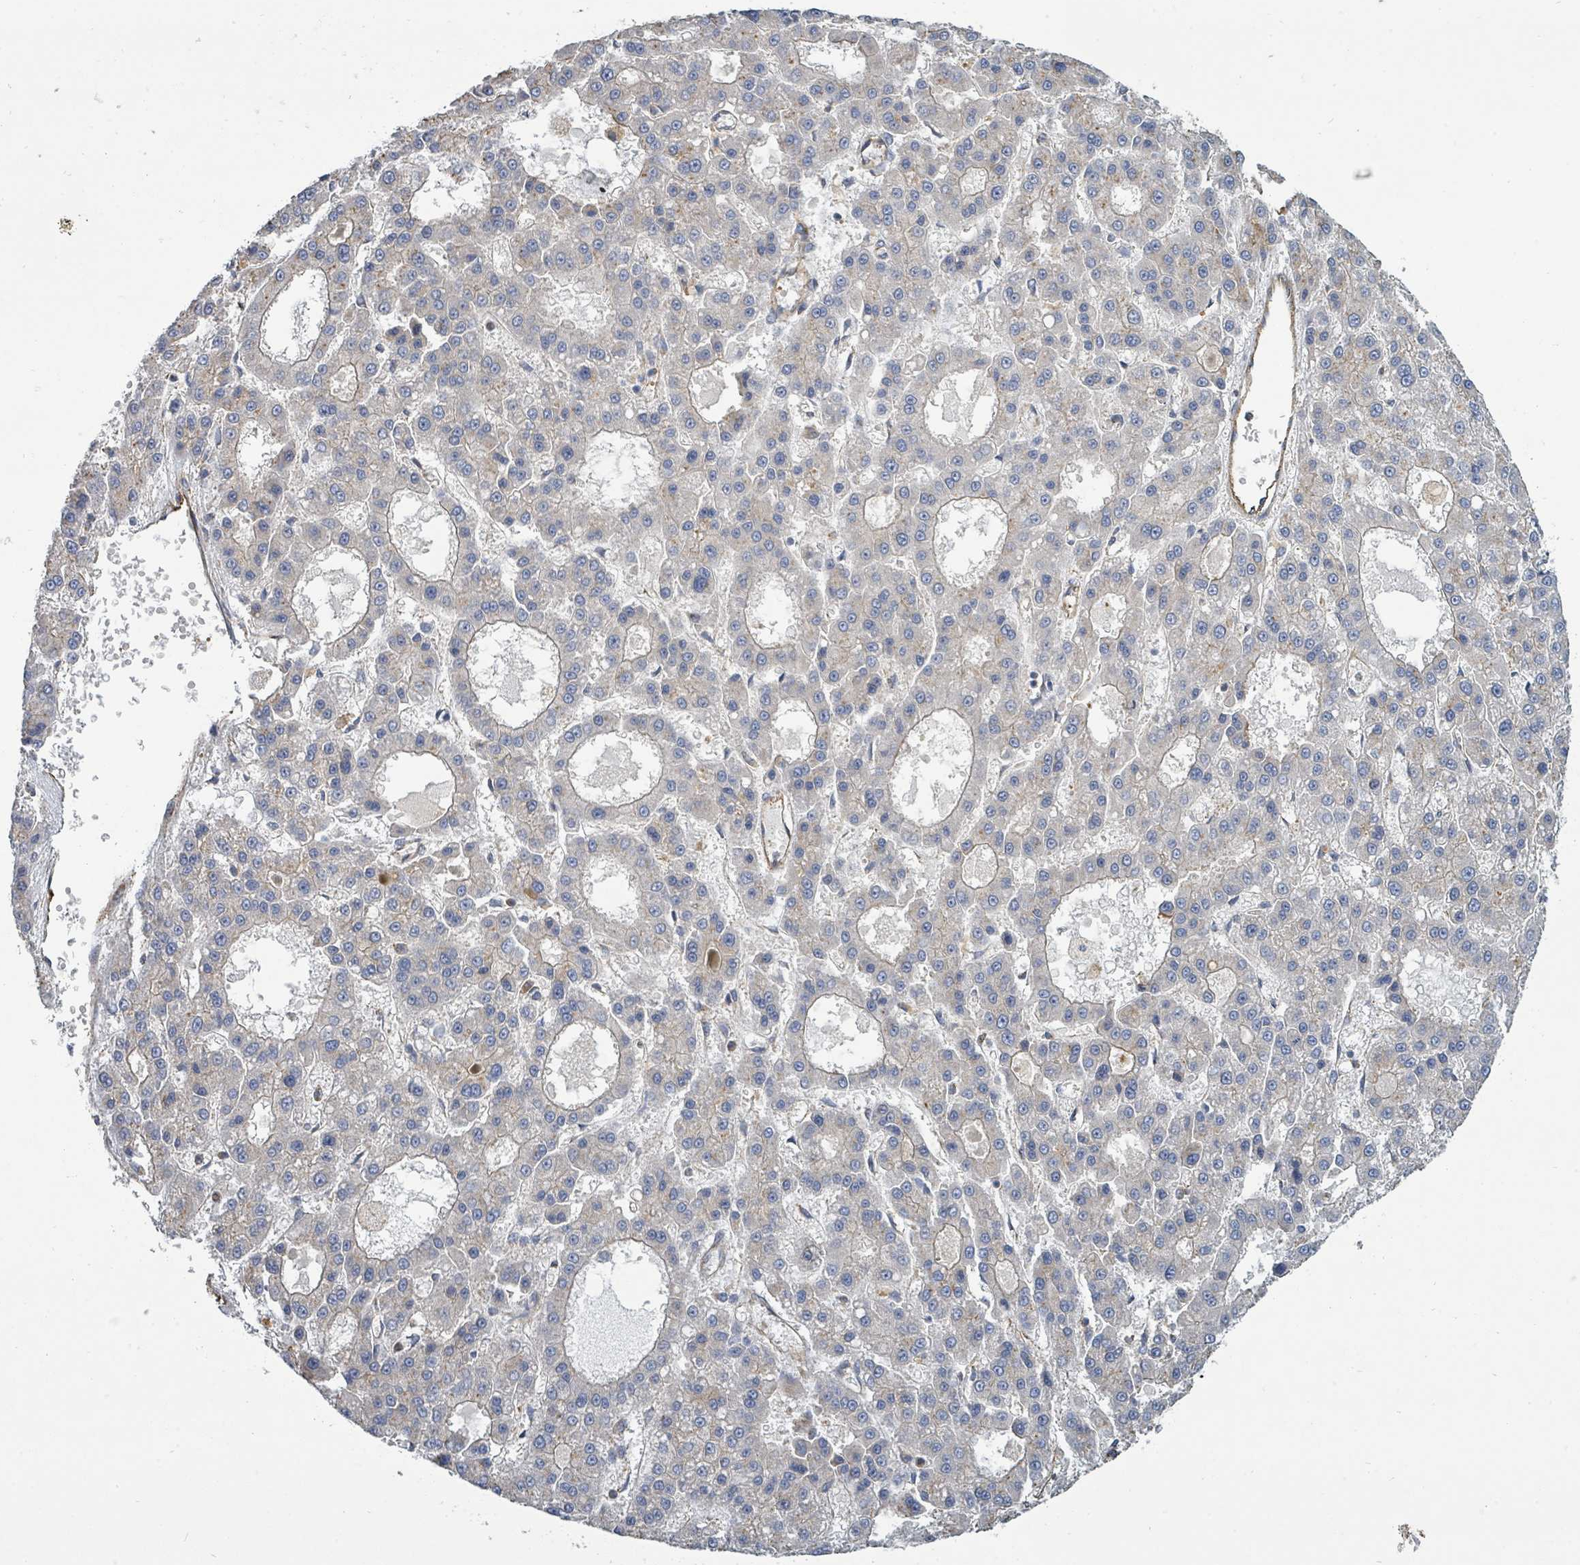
{"staining": {"intensity": "negative", "quantity": "none", "location": "none"}, "tissue": "liver cancer", "cell_type": "Tumor cells", "image_type": "cancer", "snomed": [{"axis": "morphology", "description": "Carcinoma, Hepatocellular, NOS"}, {"axis": "topography", "description": "Liver"}], "caption": "Liver cancer (hepatocellular carcinoma) was stained to show a protein in brown. There is no significant expression in tumor cells.", "gene": "BOLA2B", "patient": {"sex": "male", "age": 70}}